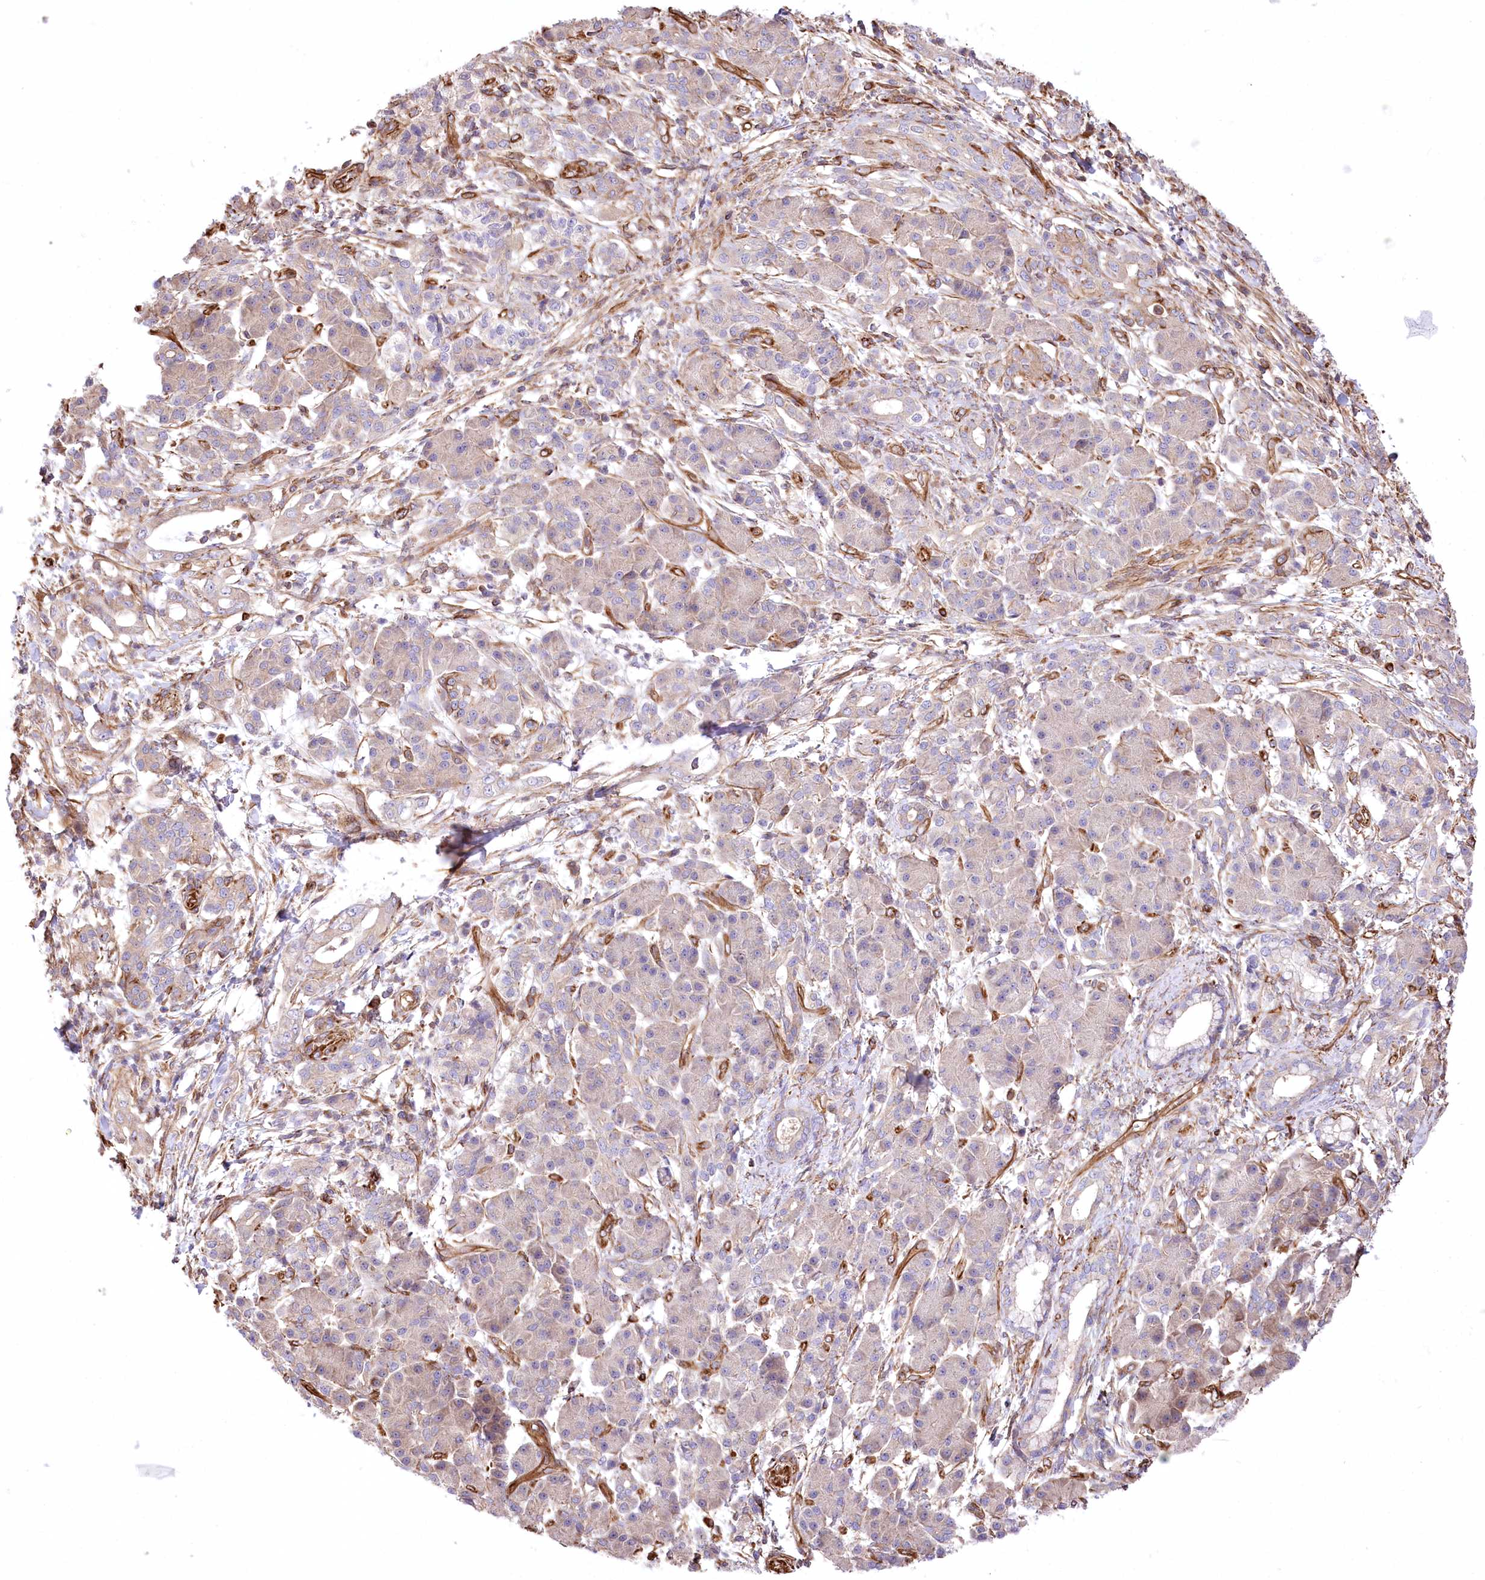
{"staining": {"intensity": "weak", "quantity": "25%-75%", "location": "cytoplasmic/membranous"}, "tissue": "pancreatic cancer", "cell_type": "Tumor cells", "image_type": "cancer", "snomed": [{"axis": "morphology", "description": "Adenocarcinoma, NOS"}, {"axis": "topography", "description": "Pancreas"}], "caption": "The photomicrograph exhibits staining of adenocarcinoma (pancreatic), revealing weak cytoplasmic/membranous protein staining (brown color) within tumor cells.", "gene": "TTC1", "patient": {"sex": "female", "age": 55}}